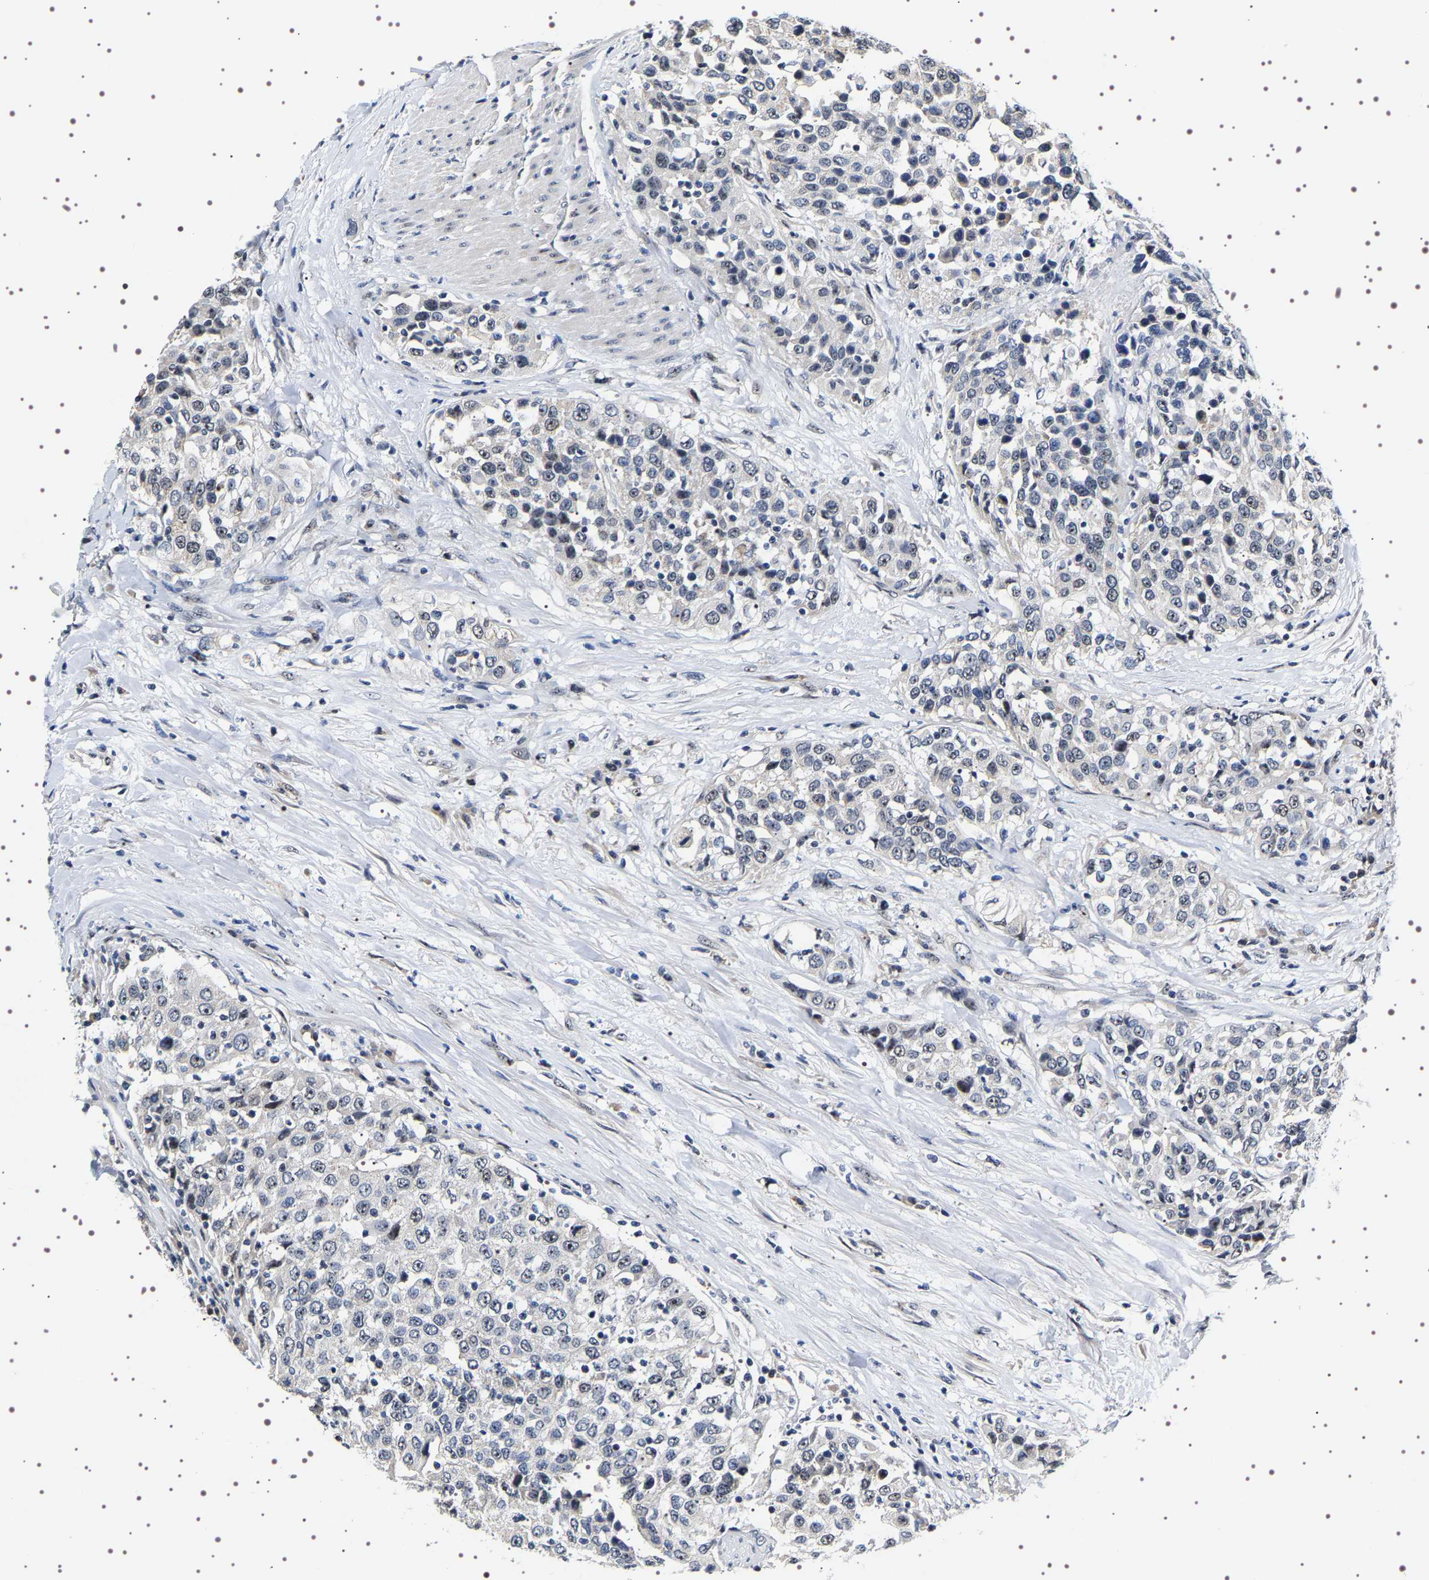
{"staining": {"intensity": "weak", "quantity": "25%-75%", "location": "nuclear"}, "tissue": "urothelial cancer", "cell_type": "Tumor cells", "image_type": "cancer", "snomed": [{"axis": "morphology", "description": "Urothelial carcinoma, High grade"}, {"axis": "topography", "description": "Urinary bladder"}], "caption": "Urothelial cancer stained with IHC displays weak nuclear expression in about 25%-75% of tumor cells.", "gene": "GNL3", "patient": {"sex": "female", "age": 80}}